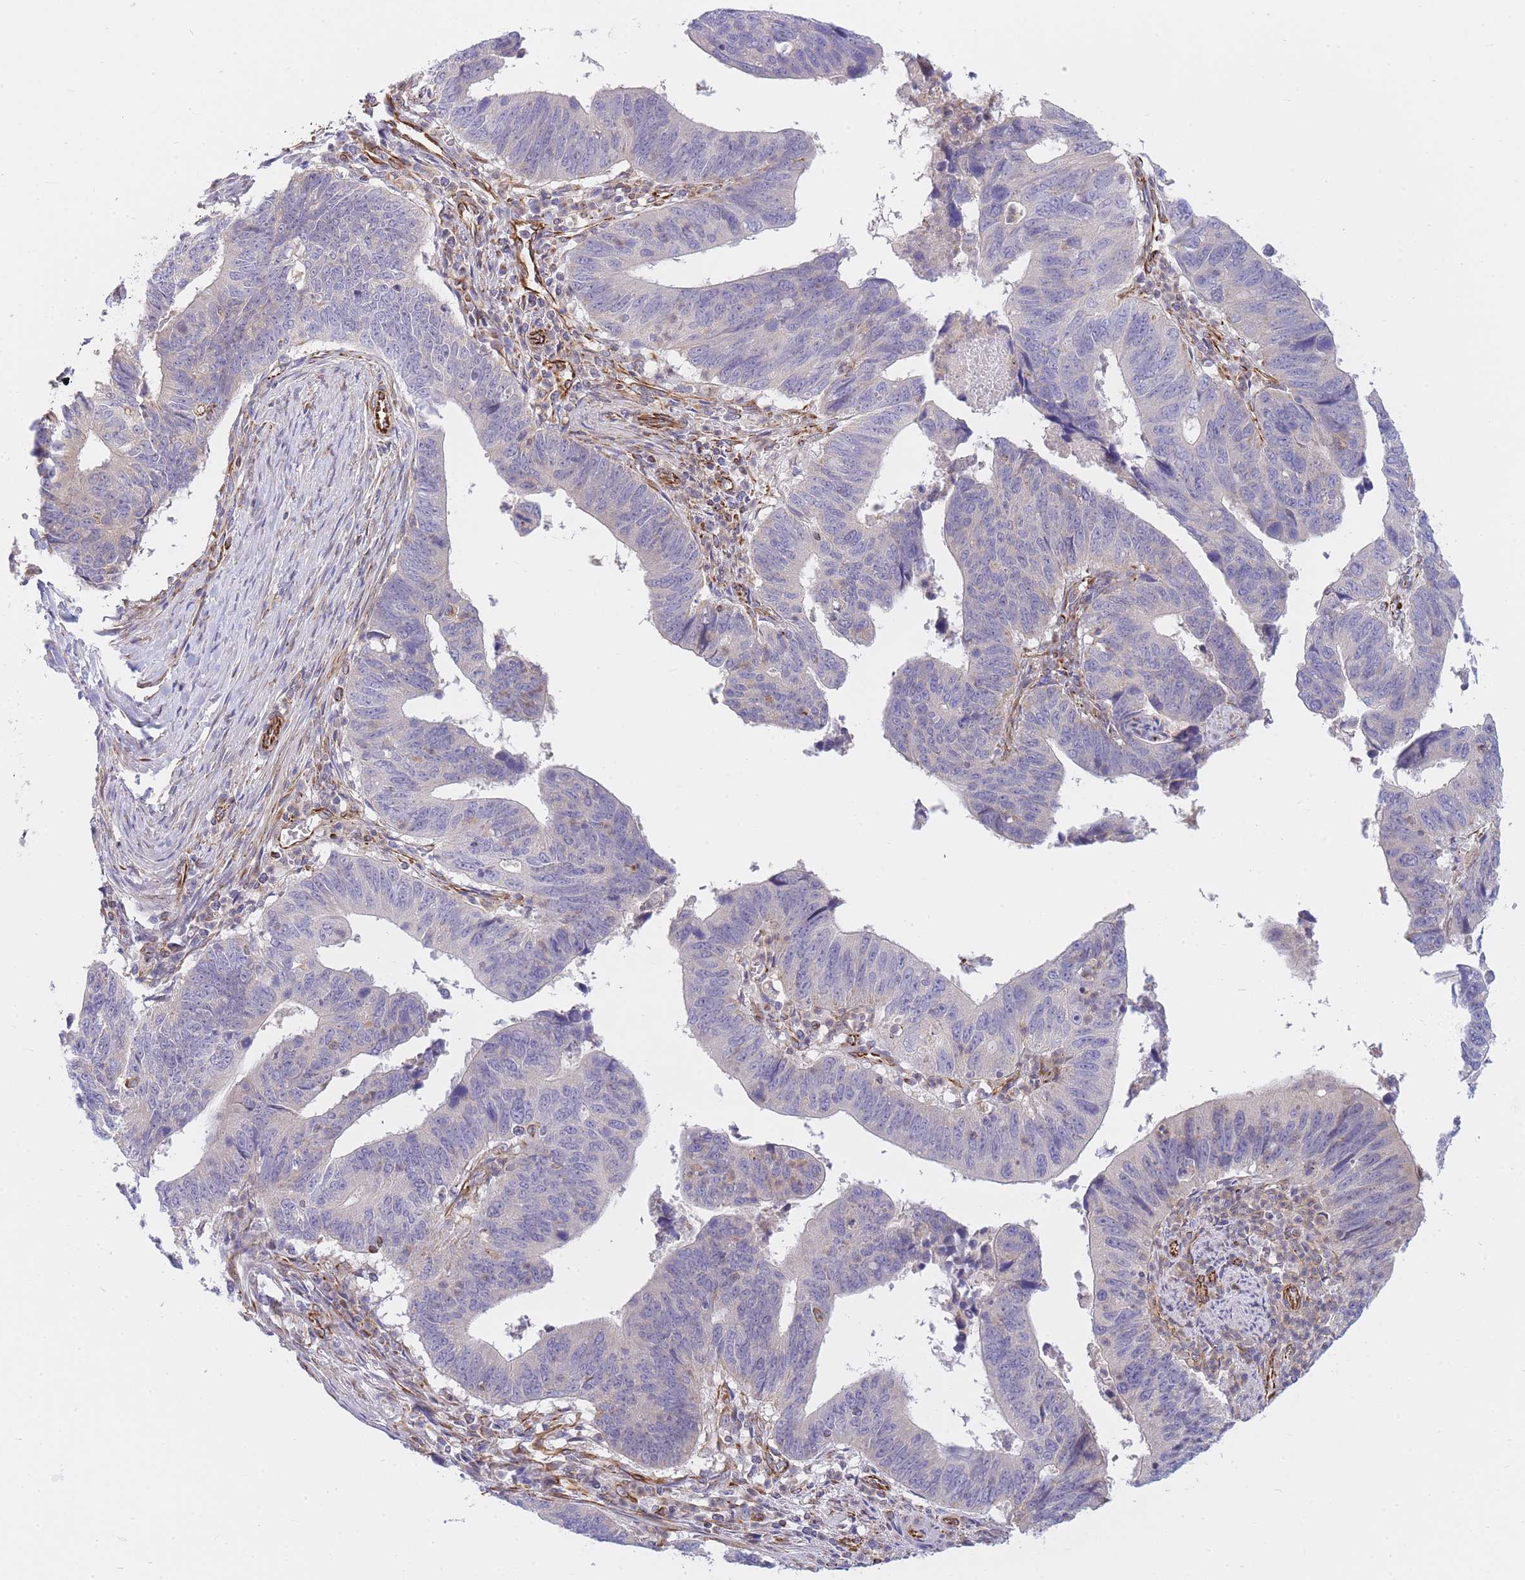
{"staining": {"intensity": "negative", "quantity": "none", "location": "none"}, "tissue": "stomach cancer", "cell_type": "Tumor cells", "image_type": "cancer", "snomed": [{"axis": "morphology", "description": "Adenocarcinoma, NOS"}, {"axis": "topography", "description": "Stomach"}], "caption": "High magnification brightfield microscopy of stomach cancer (adenocarcinoma) stained with DAB (3,3'-diaminobenzidine) (brown) and counterstained with hematoxylin (blue): tumor cells show no significant expression.", "gene": "ECPAS", "patient": {"sex": "male", "age": 59}}